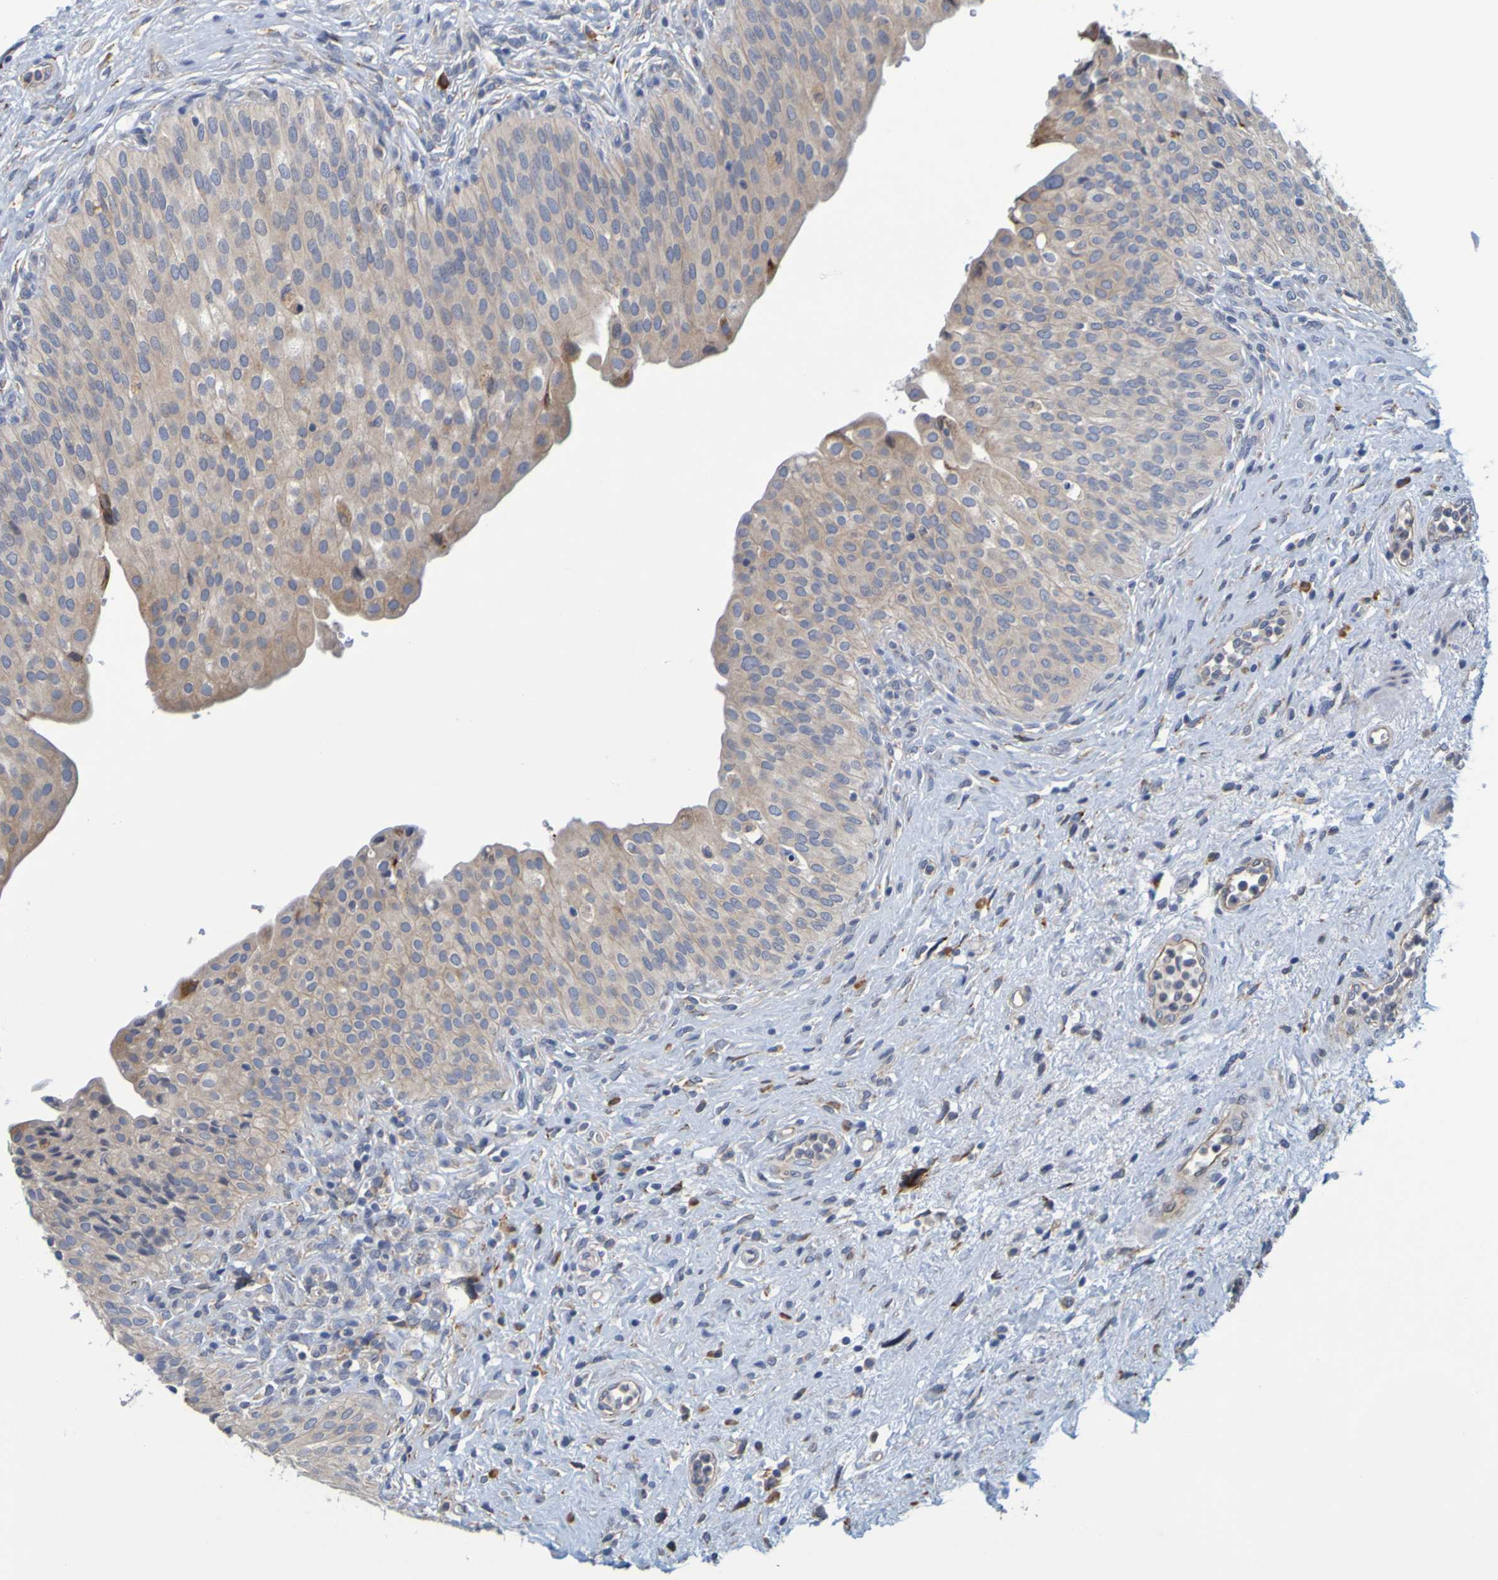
{"staining": {"intensity": "moderate", "quantity": ">75%", "location": "cytoplasmic/membranous"}, "tissue": "urinary bladder", "cell_type": "Urothelial cells", "image_type": "normal", "snomed": [{"axis": "morphology", "description": "Normal tissue, NOS"}, {"axis": "topography", "description": "Urinary bladder"}], "caption": "Urinary bladder stained with DAB (3,3'-diaminobenzidine) IHC exhibits medium levels of moderate cytoplasmic/membranous expression in approximately >75% of urothelial cells.", "gene": "SIL1", "patient": {"sex": "male", "age": 46}}